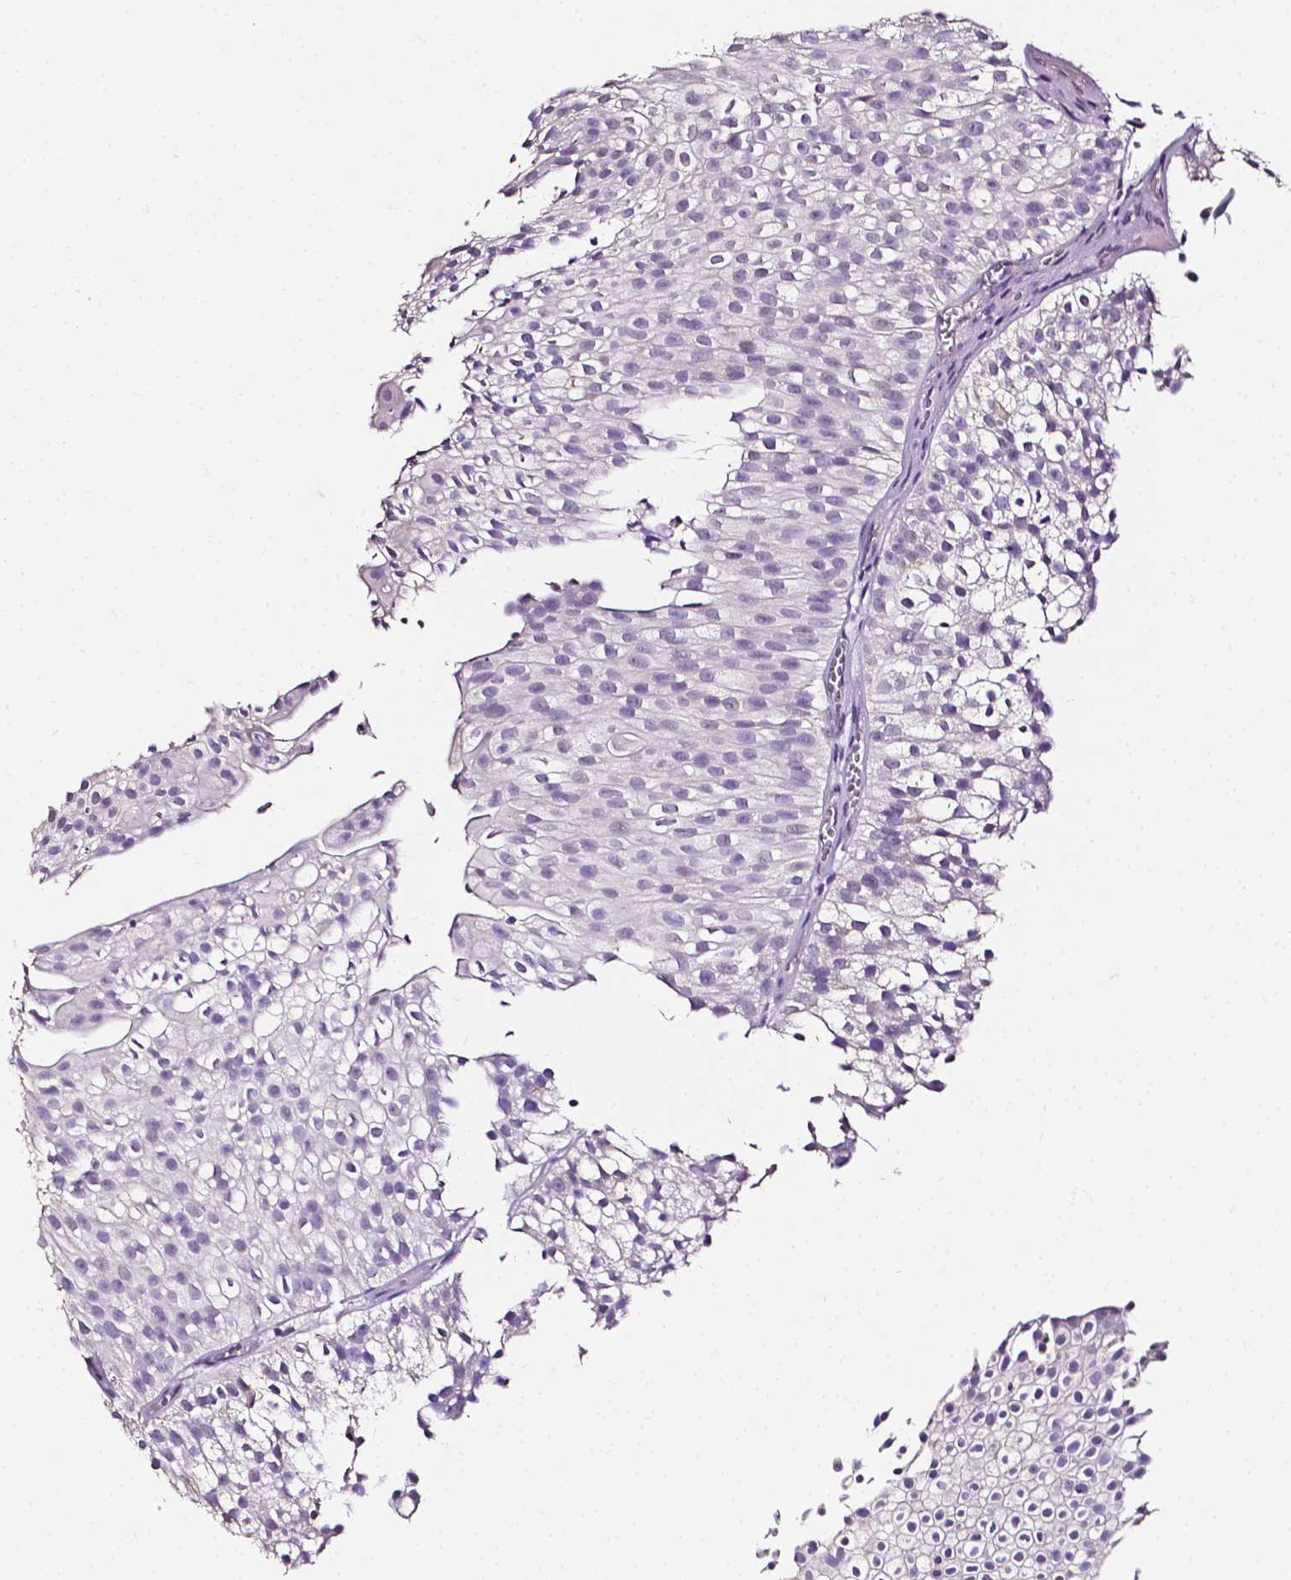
{"staining": {"intensity": "negative", "quantity": "none", "location": "none"}, "tissue": "urothelial cancer", "cell_type": "Tumor cells", "image_type": "cancer", "snomed": [{"axis": "morphology", "description": "Urothelial carcinoma, Low grade"}, {"axis": "topography", "description": "Urinary bladder"}], "caption": "Immunohistochemistry (IHC) photomicrograph of low-grade urothelial carcinoma stained for a protein (brown), which exhibits no staining in tumor cells. (Brightfield microscopy of DAB IHC at high magnification).", "gene": "PSAT1", "patient": {"sex": "male", "age": 70}}